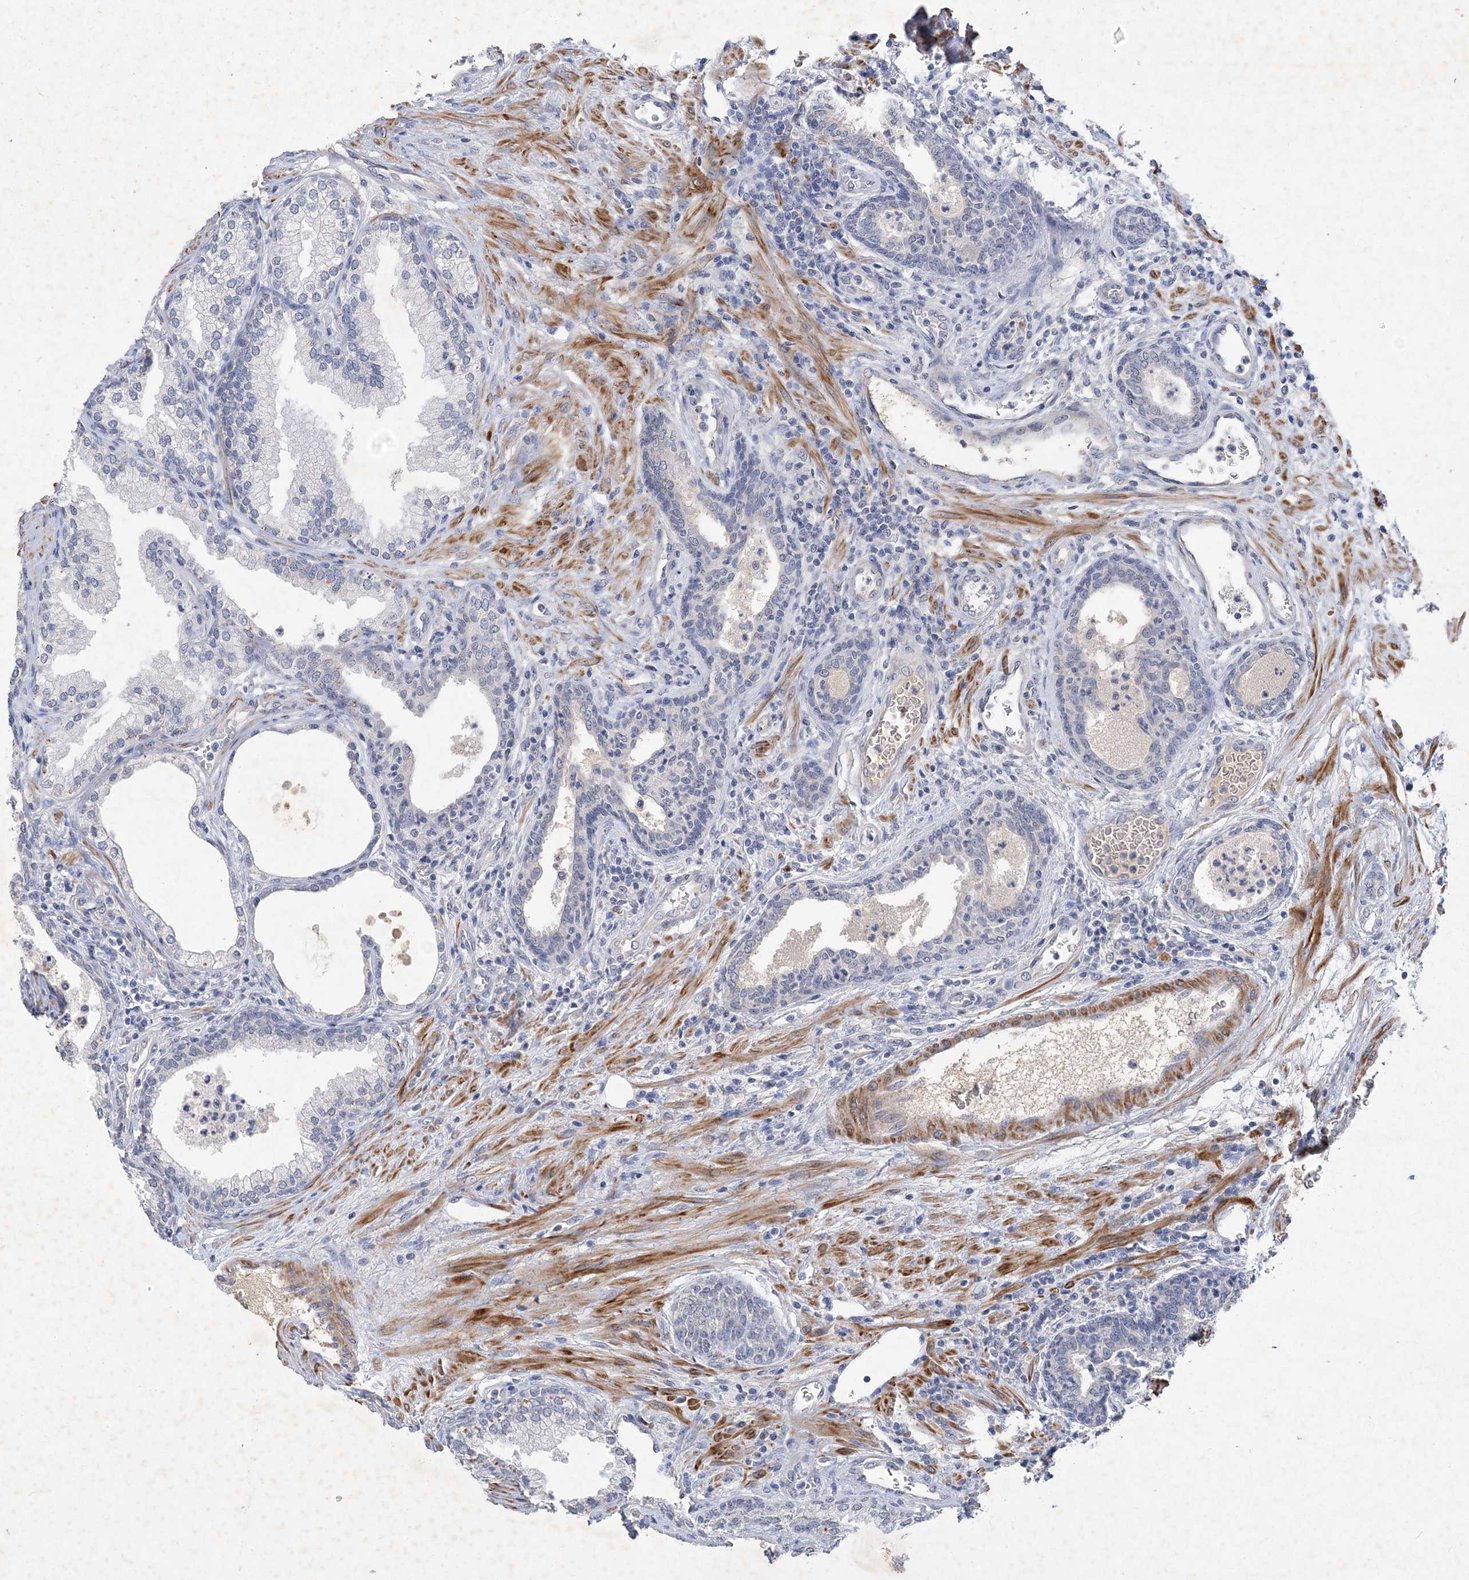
{"staining": {"intensity": "negative", "quantity": "none", "location": "none"}, "tissue": "prostate", "cell_type": "Glandular cells", "image_type": "normal", "snomed": [{"axis": "morphology", "description": "Normal tissue, NOS"}, {"axis": "topography", "description": "Prostate"}], "caption": "Glandular cells are negative for protein expression in benign human prostate. Brightfield microscopy of immunohistochemistry stained with DAB (3,3'-diaminobenzidine) (brown) and hematoxylin (blue), captured at high magnification.", "gene": "C11orf58", "patient": {"sex": "male", "age": 76}}